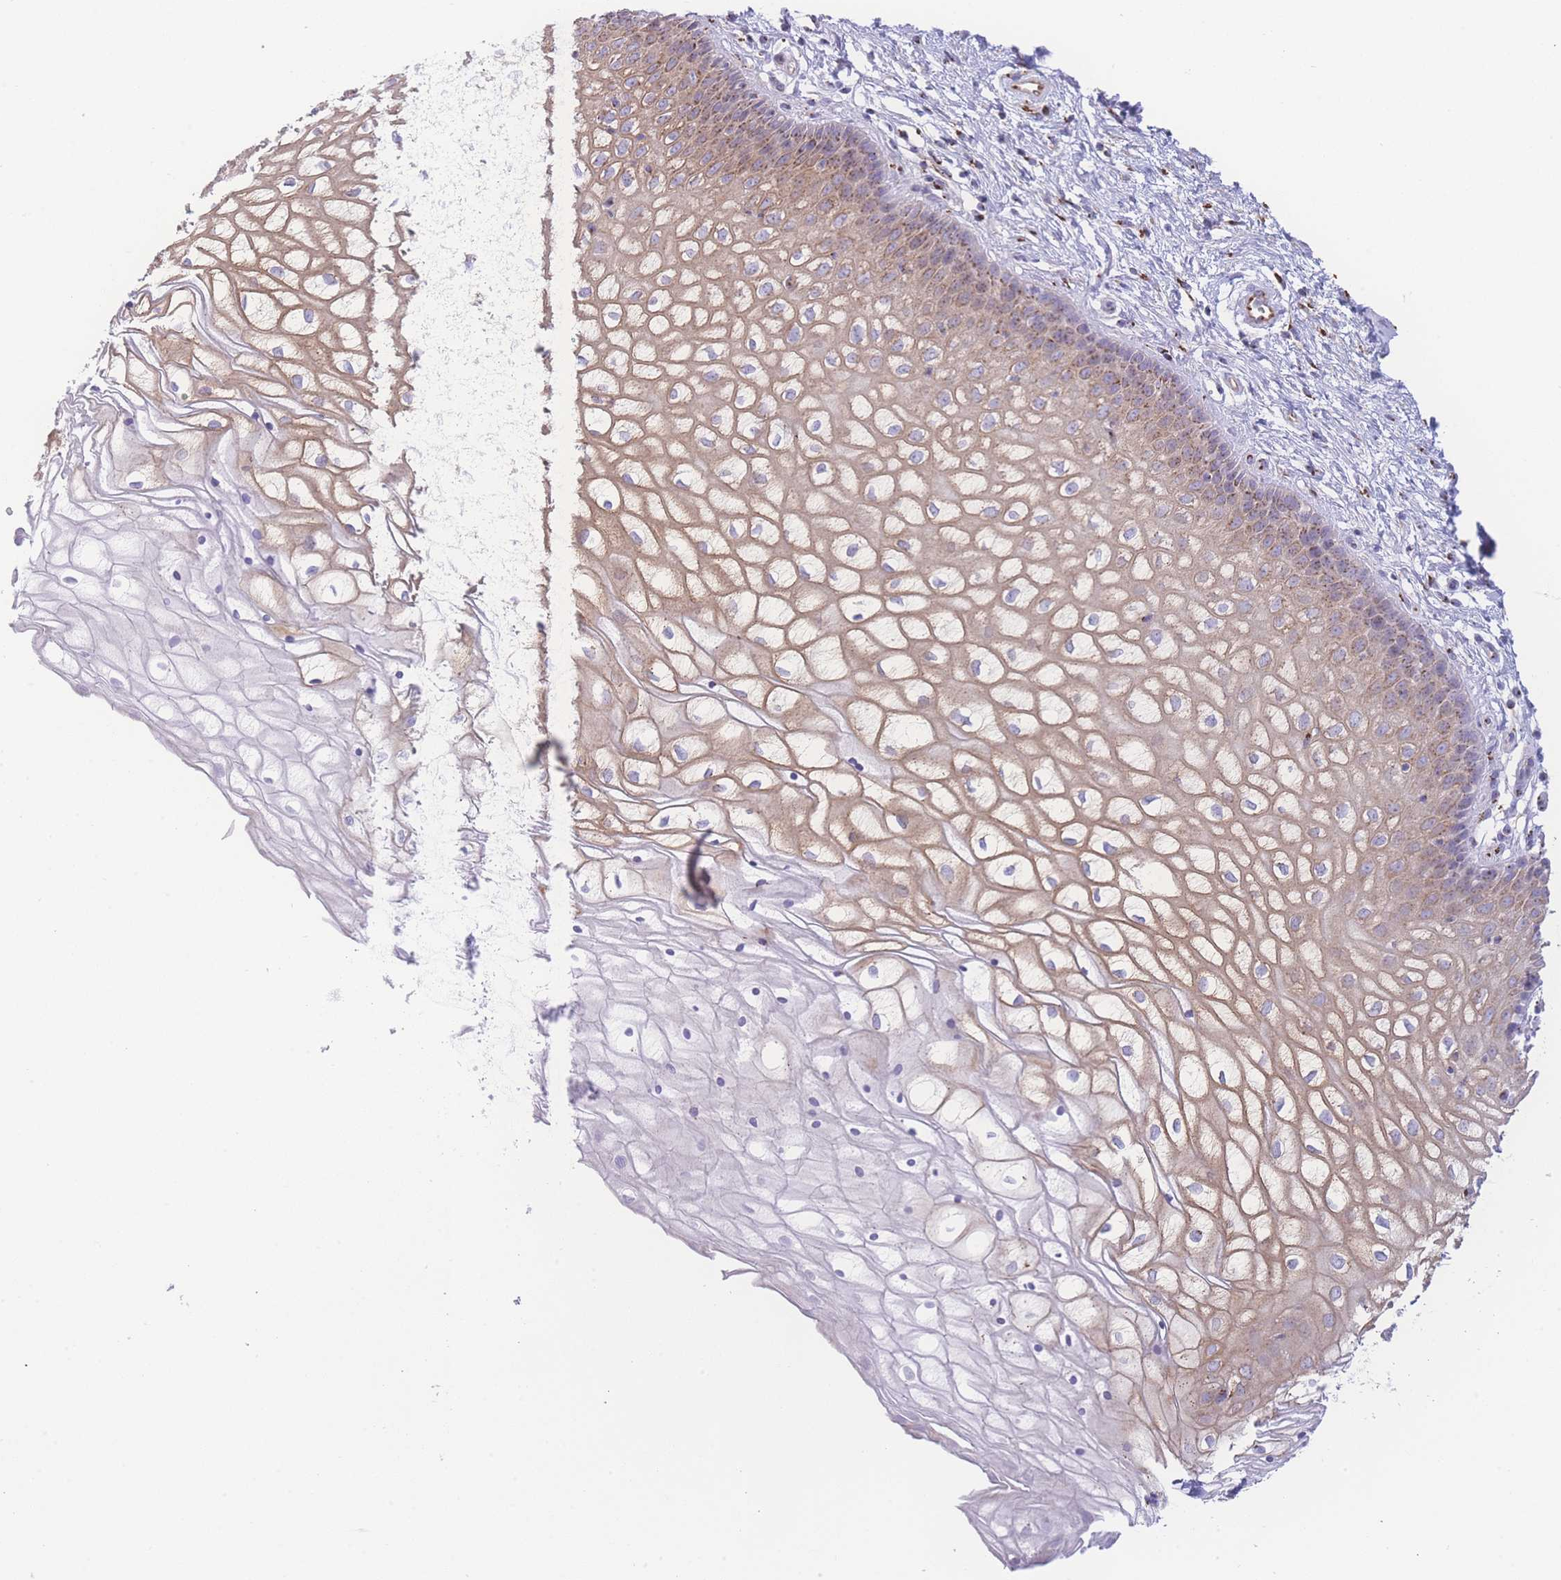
{"staining": {"intensity": "moderate", "quantity": ">75%", "location": "cytoplasmic/membranous"}, "tissue": "vagina", "cell_type": "Squamous epithelial cells", "image_type": "normal", "snomed": [{"axis": "morphology", "description": "Normal tissue, NOS"}, {"axis": "topography", "description": "Vagina"}], "caption": "Vagina stained with immunohistochemistry exhibits moderate cytoplasmic/membranous positivity in approximately >75% of squamous epithelial cells.", "gene": "GOLM2", "patient": {"sex": "female", "age": 34}}